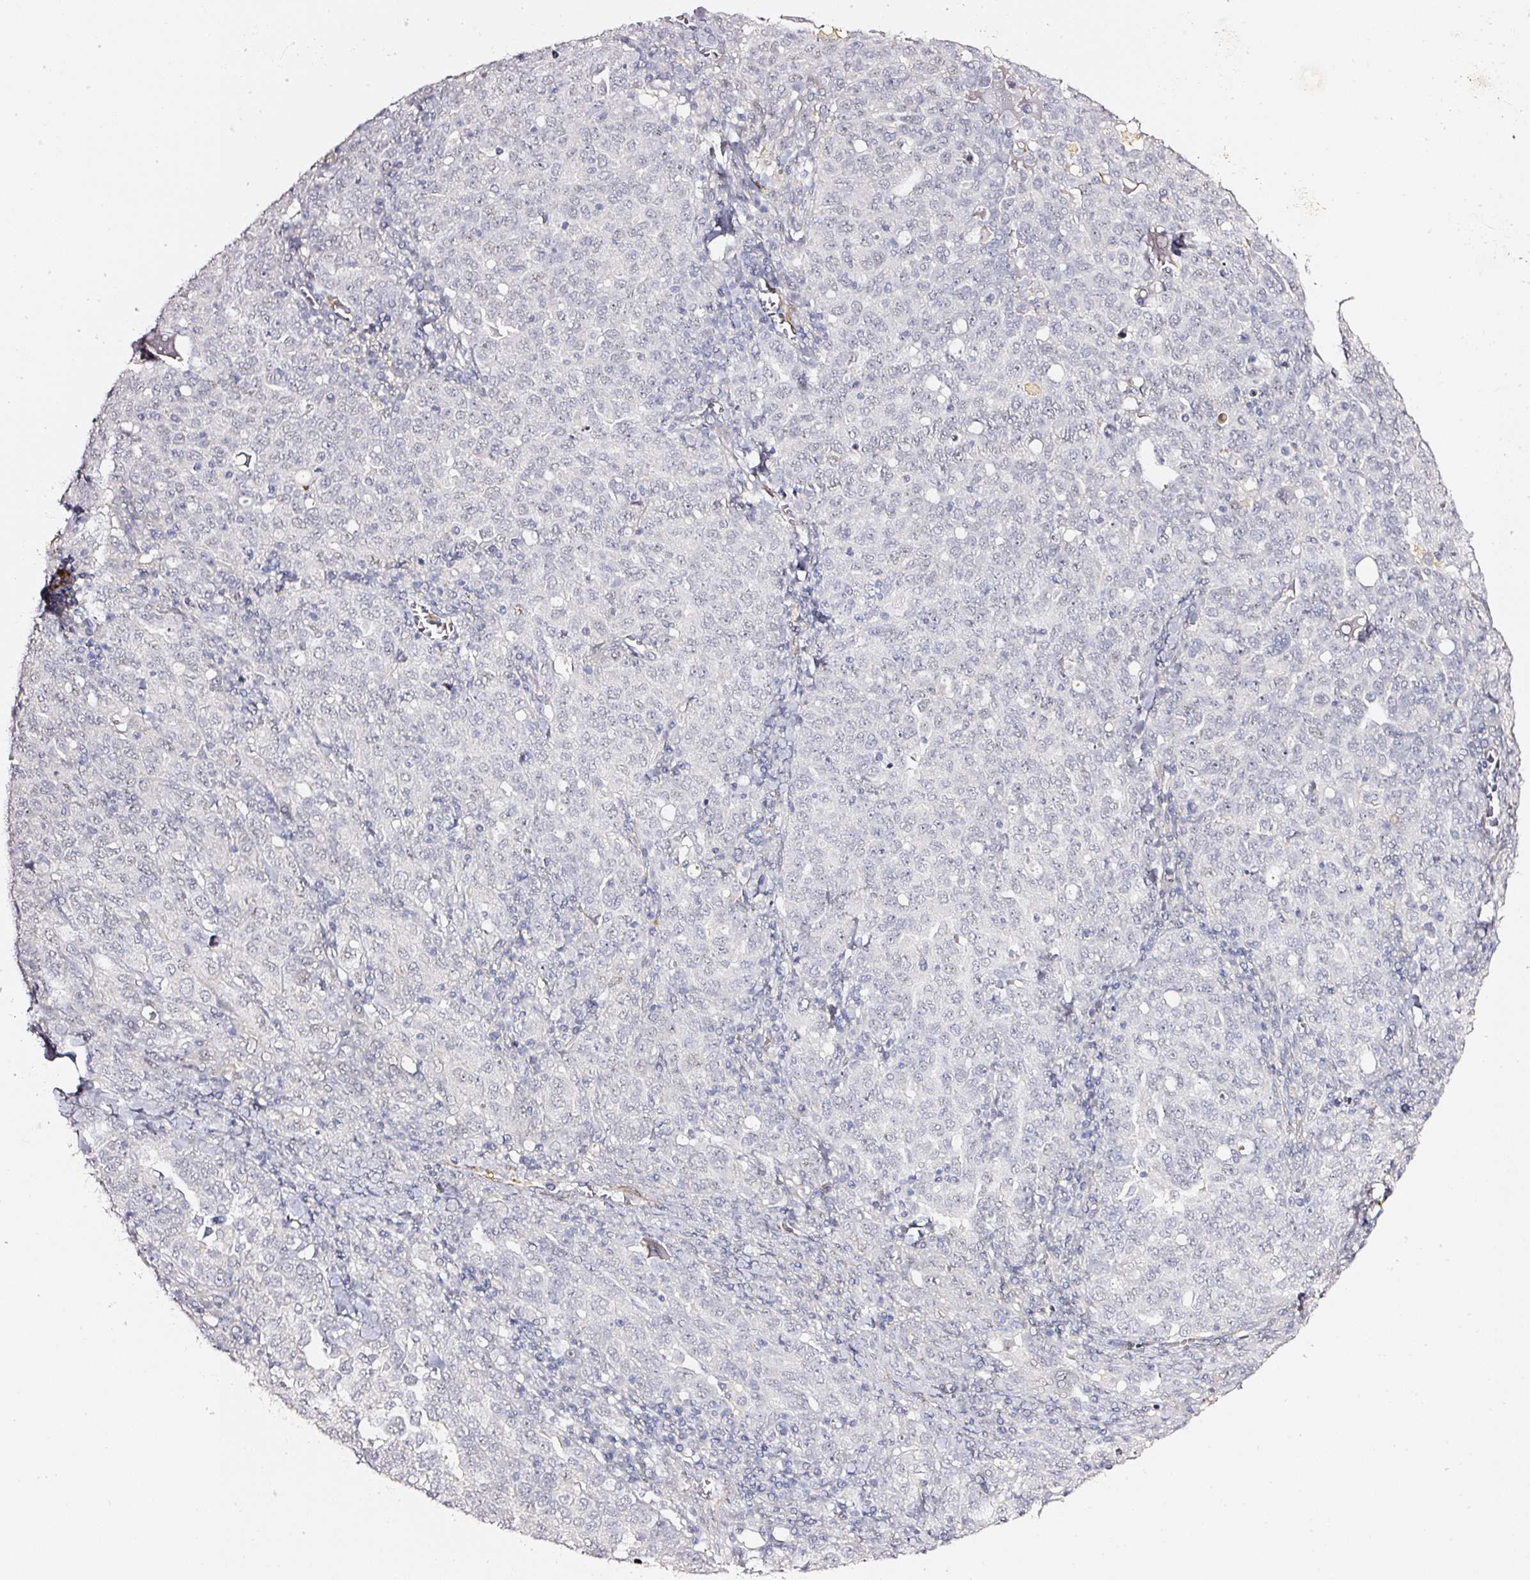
{"staining": {"intensity": "negative", "quantity": "none", "location": "none"}, "tissue": "ovarian cancer", "cell_type": "Tumor cells", "image_type": "cancer", "snomed": [{"axis": "morphology", "description": "Carcinoma, endometroid"}, {"axis": "topography", "description": "Ovary"}], "caption": "Immunohistochemical staining of endometroid carcinoma (ovarian) reveals no significant positivity in tumor cells. The staining is performed using DAB brown chromogen with nuclei counter-stained in using hematoxylin.", "gene": "TOGARAM1", "patient": {"sex": "female", "age": 62}}